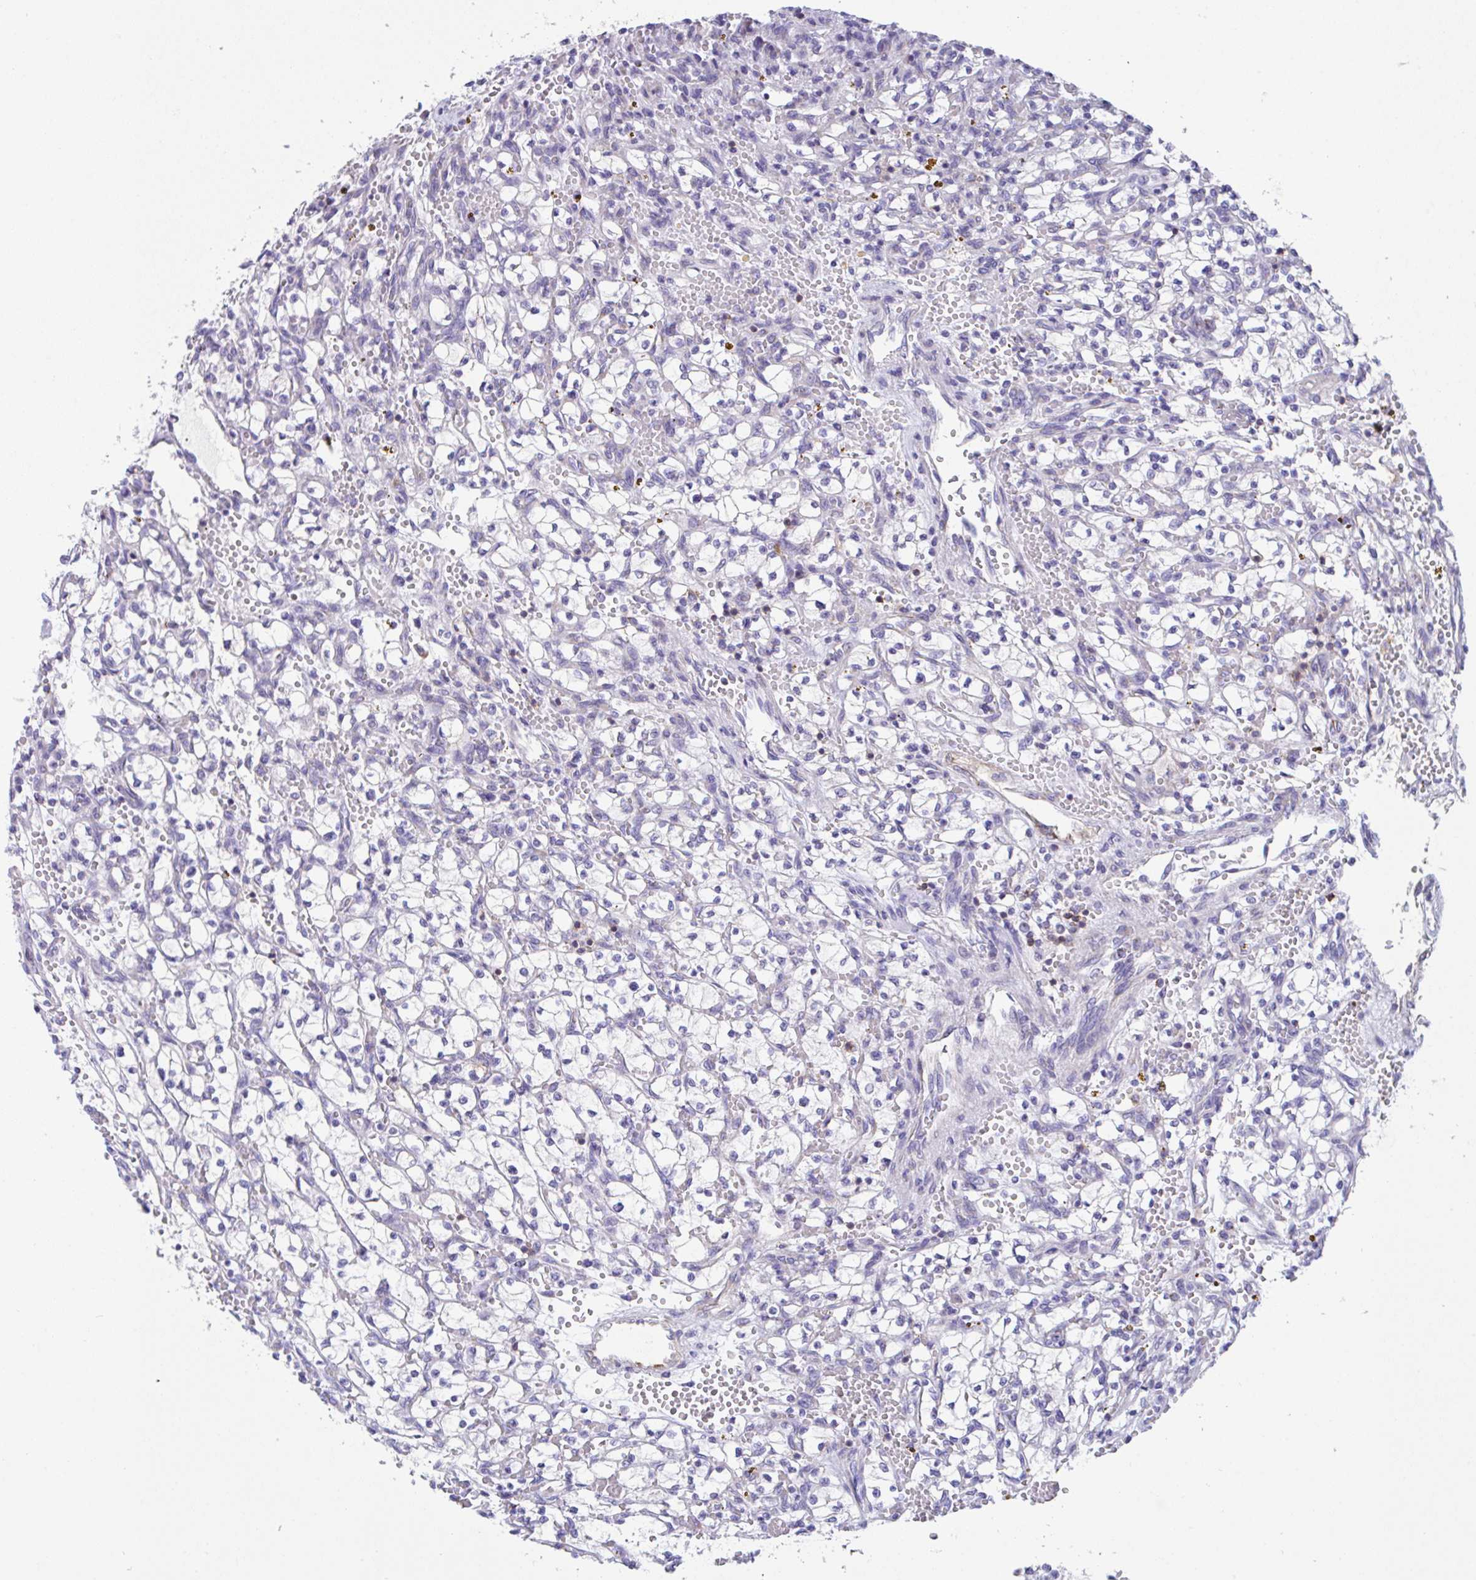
{"staining": {"intensity": "negative", "quantity": "none", "location": "none"}, "tissue": "renal cancer", "cell_type": "Tumor cells", "image_type": "cancer", "snomed": [{"axis": "morphology", "description": "Adenocarcinoma, NOS"}, {"axis": "topography", "description": "Kidney"}], "caption": "Immunohistochemistry histopathology image of neoplastic tissue: human renal adenocarcinoma stained with DAB demonstrates no significant protein staining in tumor cells. (Stains: DAB (3,3'-diaminobenzidine) immunohistochemistry with hematoxylin counter stain, Microscopy: brightfield microscopy at high magnification).", "gene": "MIA3", "patient": {"sex": "female", "age": 64}}